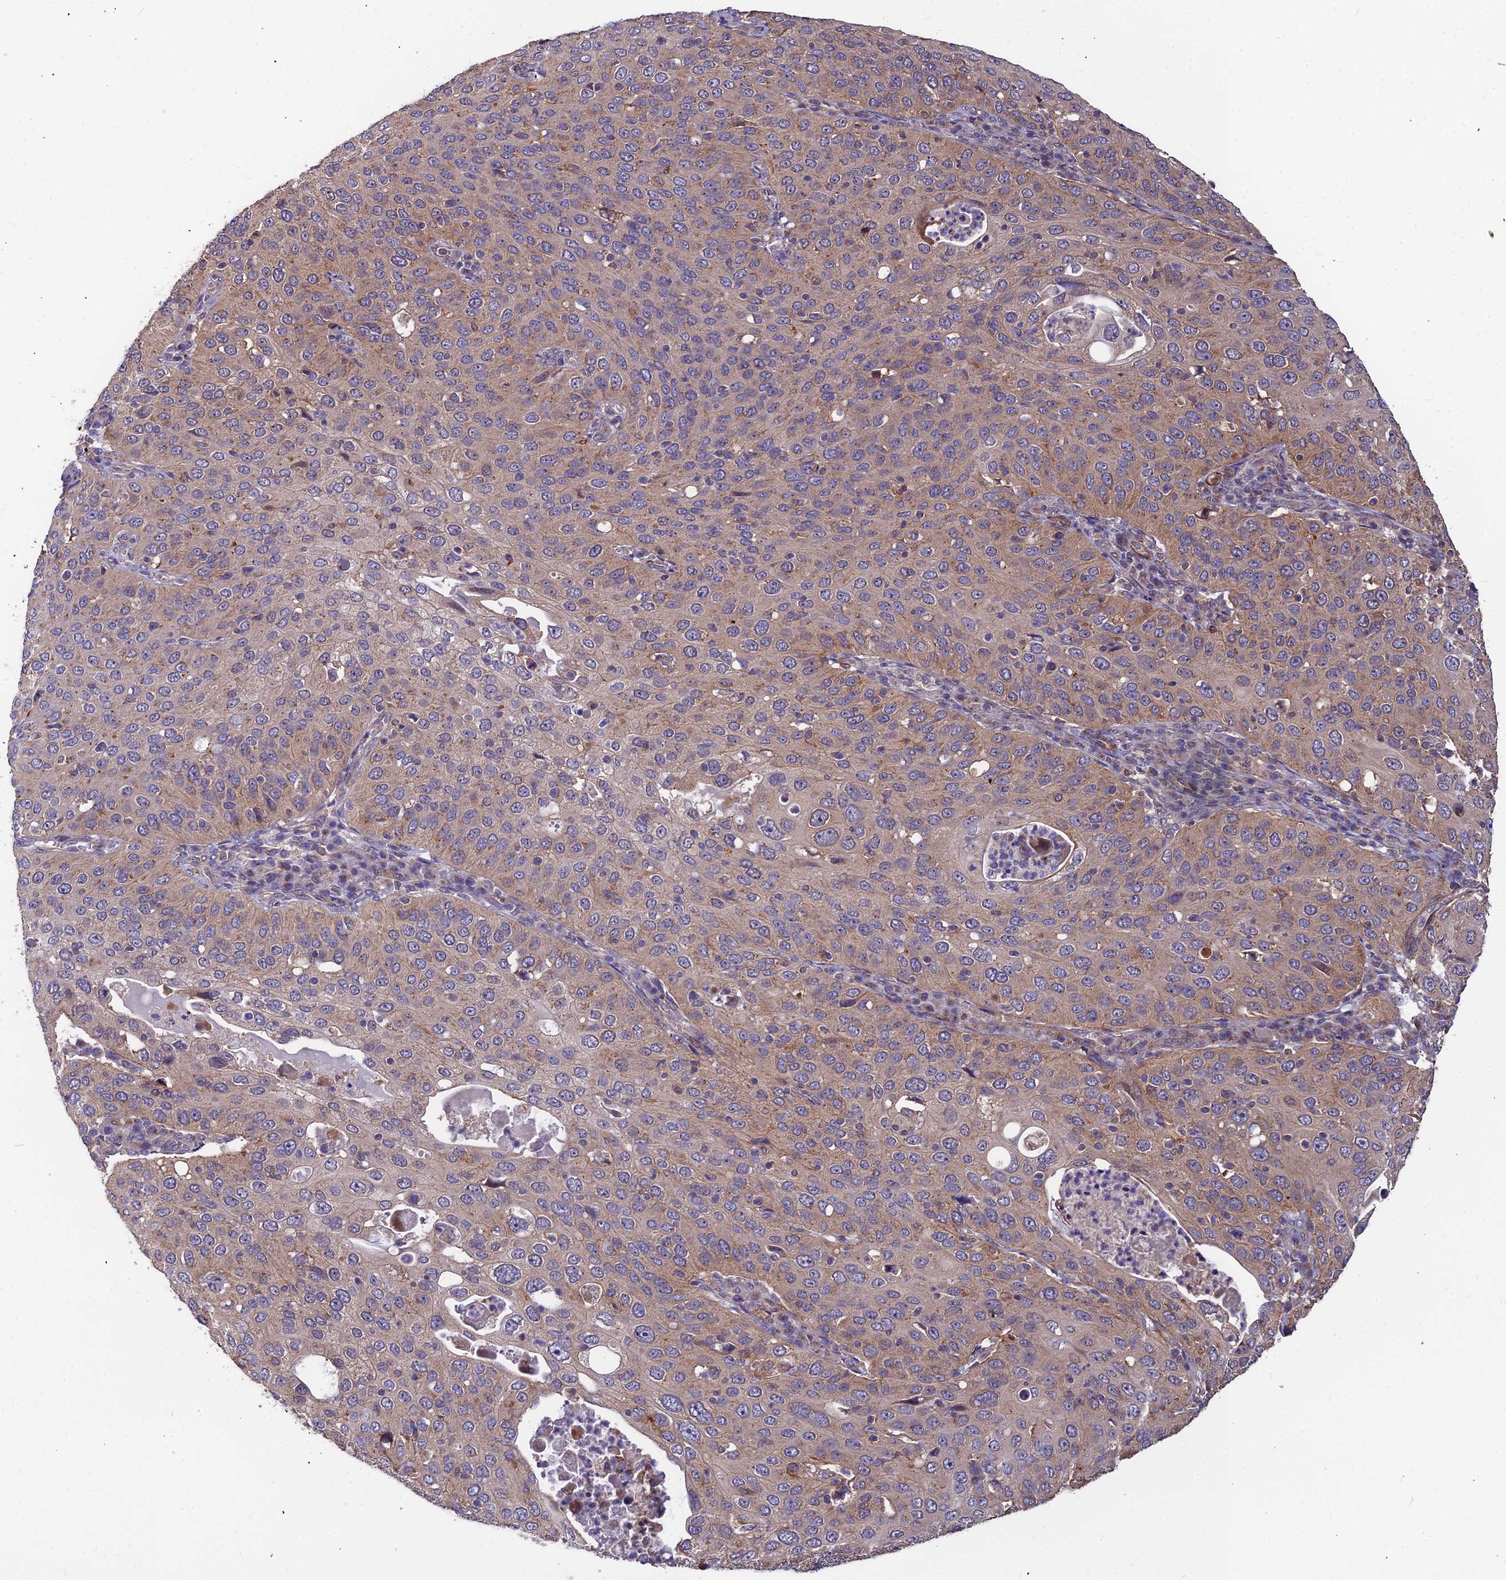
{"staining": {"intensity": "moderate", "quantity": "25%-75%", "location": "cytoplasmic/membranous"}, "tissue": "cervical cancer", "cell_type": "Tumor cells", "image_type": "cancer", "snomed": [{"axis": "morphology", "description": "Squamous cell carcinoma, NOS"}, {"axis": "topography", "description": "Cervix"}], "caption": "Moderate cytoplasmic/membranous staining is seen in approximately 25%-75% of tumor cells in cervical cancer (squamous cell carcinoma).", "gene": "LEKR1", "patient": {"sex": "female", "age": 36}}